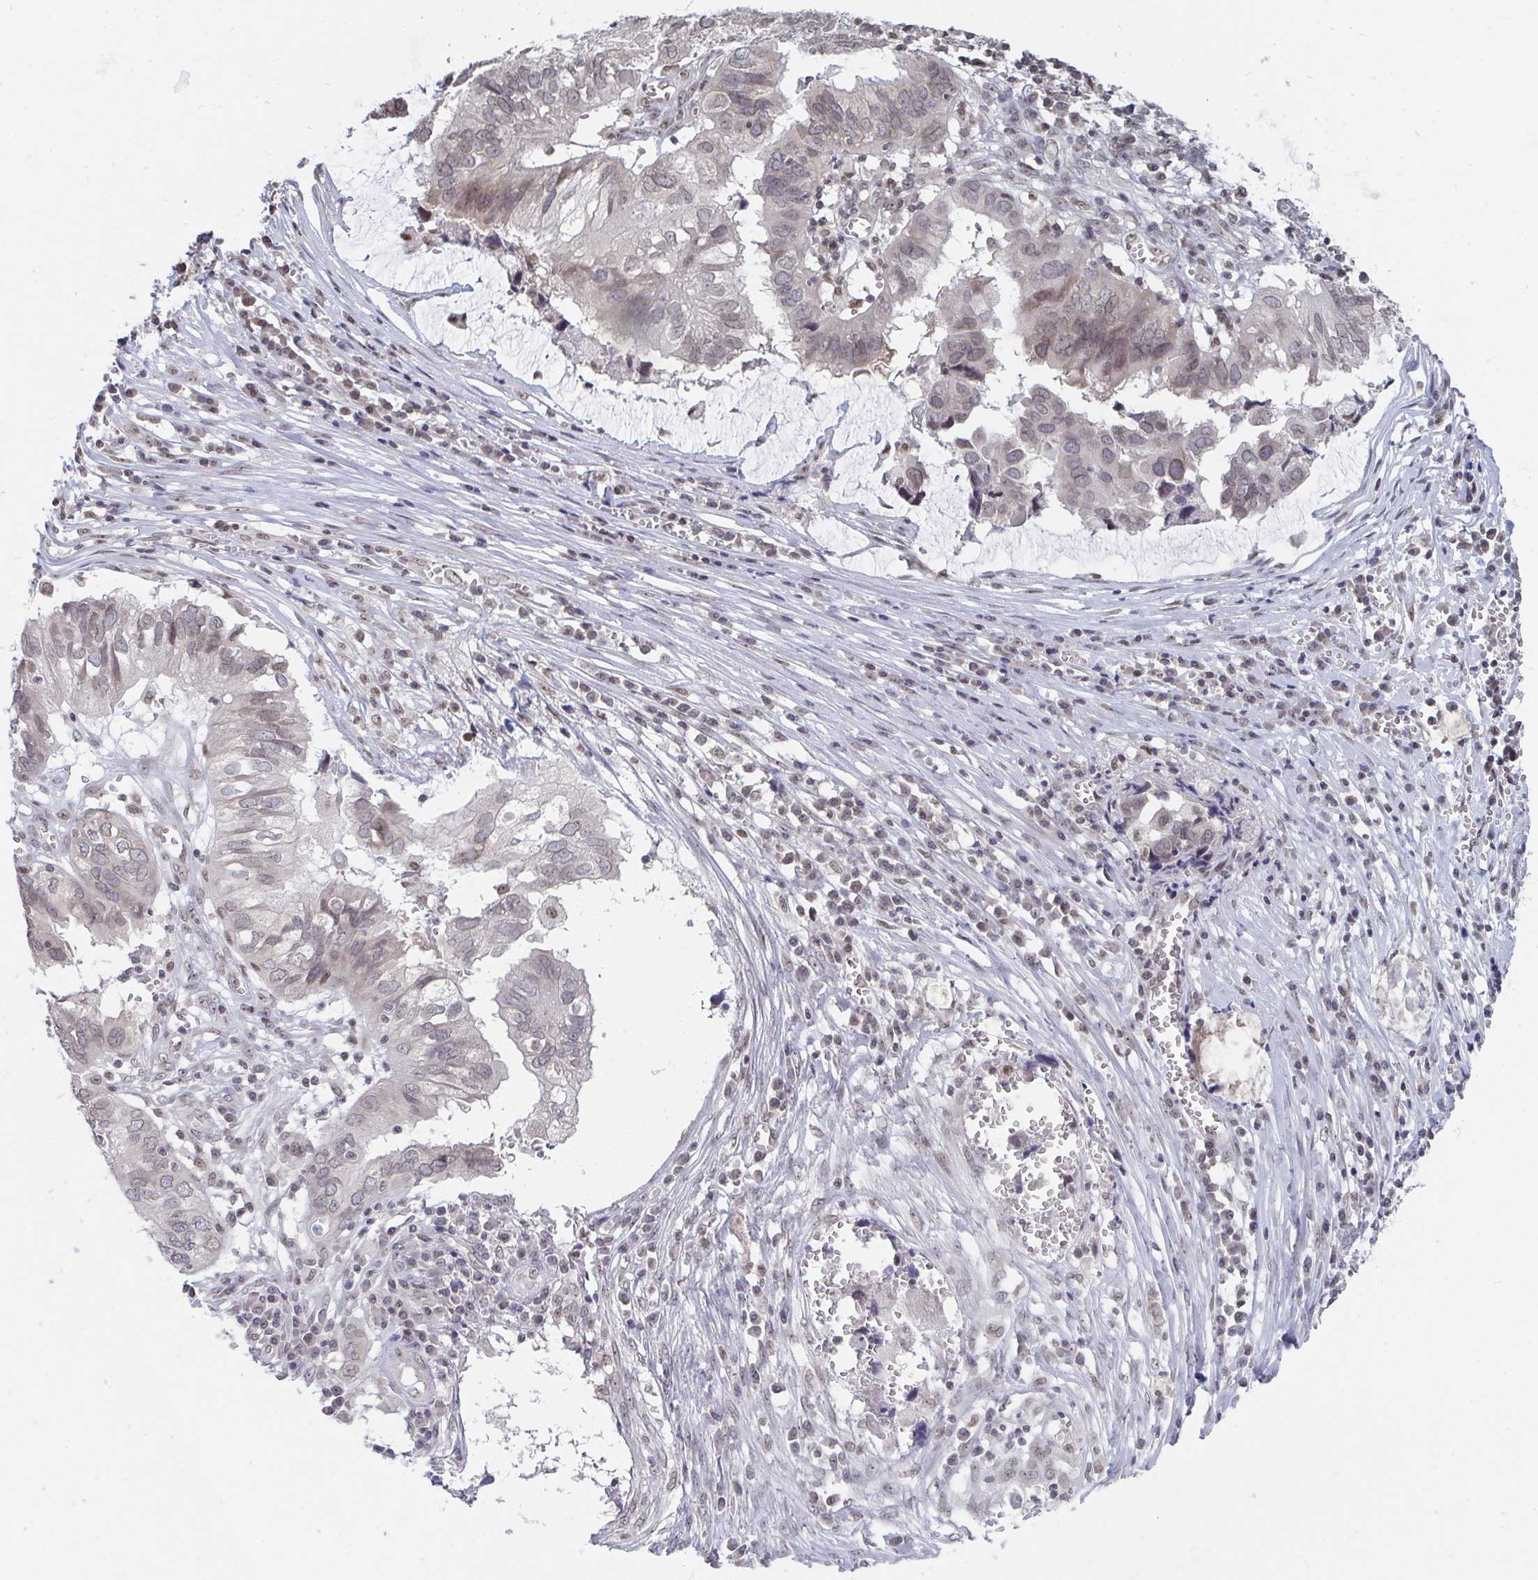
{"staining": {"intensity": "weak", "quantity": "<25%", "location": "cytoplasmic/membranous"}, "tissue": "ovarian cancer", "cell_type": "Tumor cells", "image_type": "cancer", "snomed": [{"axis": "morphology", "description": "Cystadenocarcinoma, serous, NOS"}, {"axis": "topography", "description": "Ovary"}], "caption": "A photomicrograph of ovarian cancer (serous cystadenocarcinoma) stained for a protein displays no brown staining in tumor cells.", "gene": "TRIP12", "patient": {"sex": "female", "age": 79}}